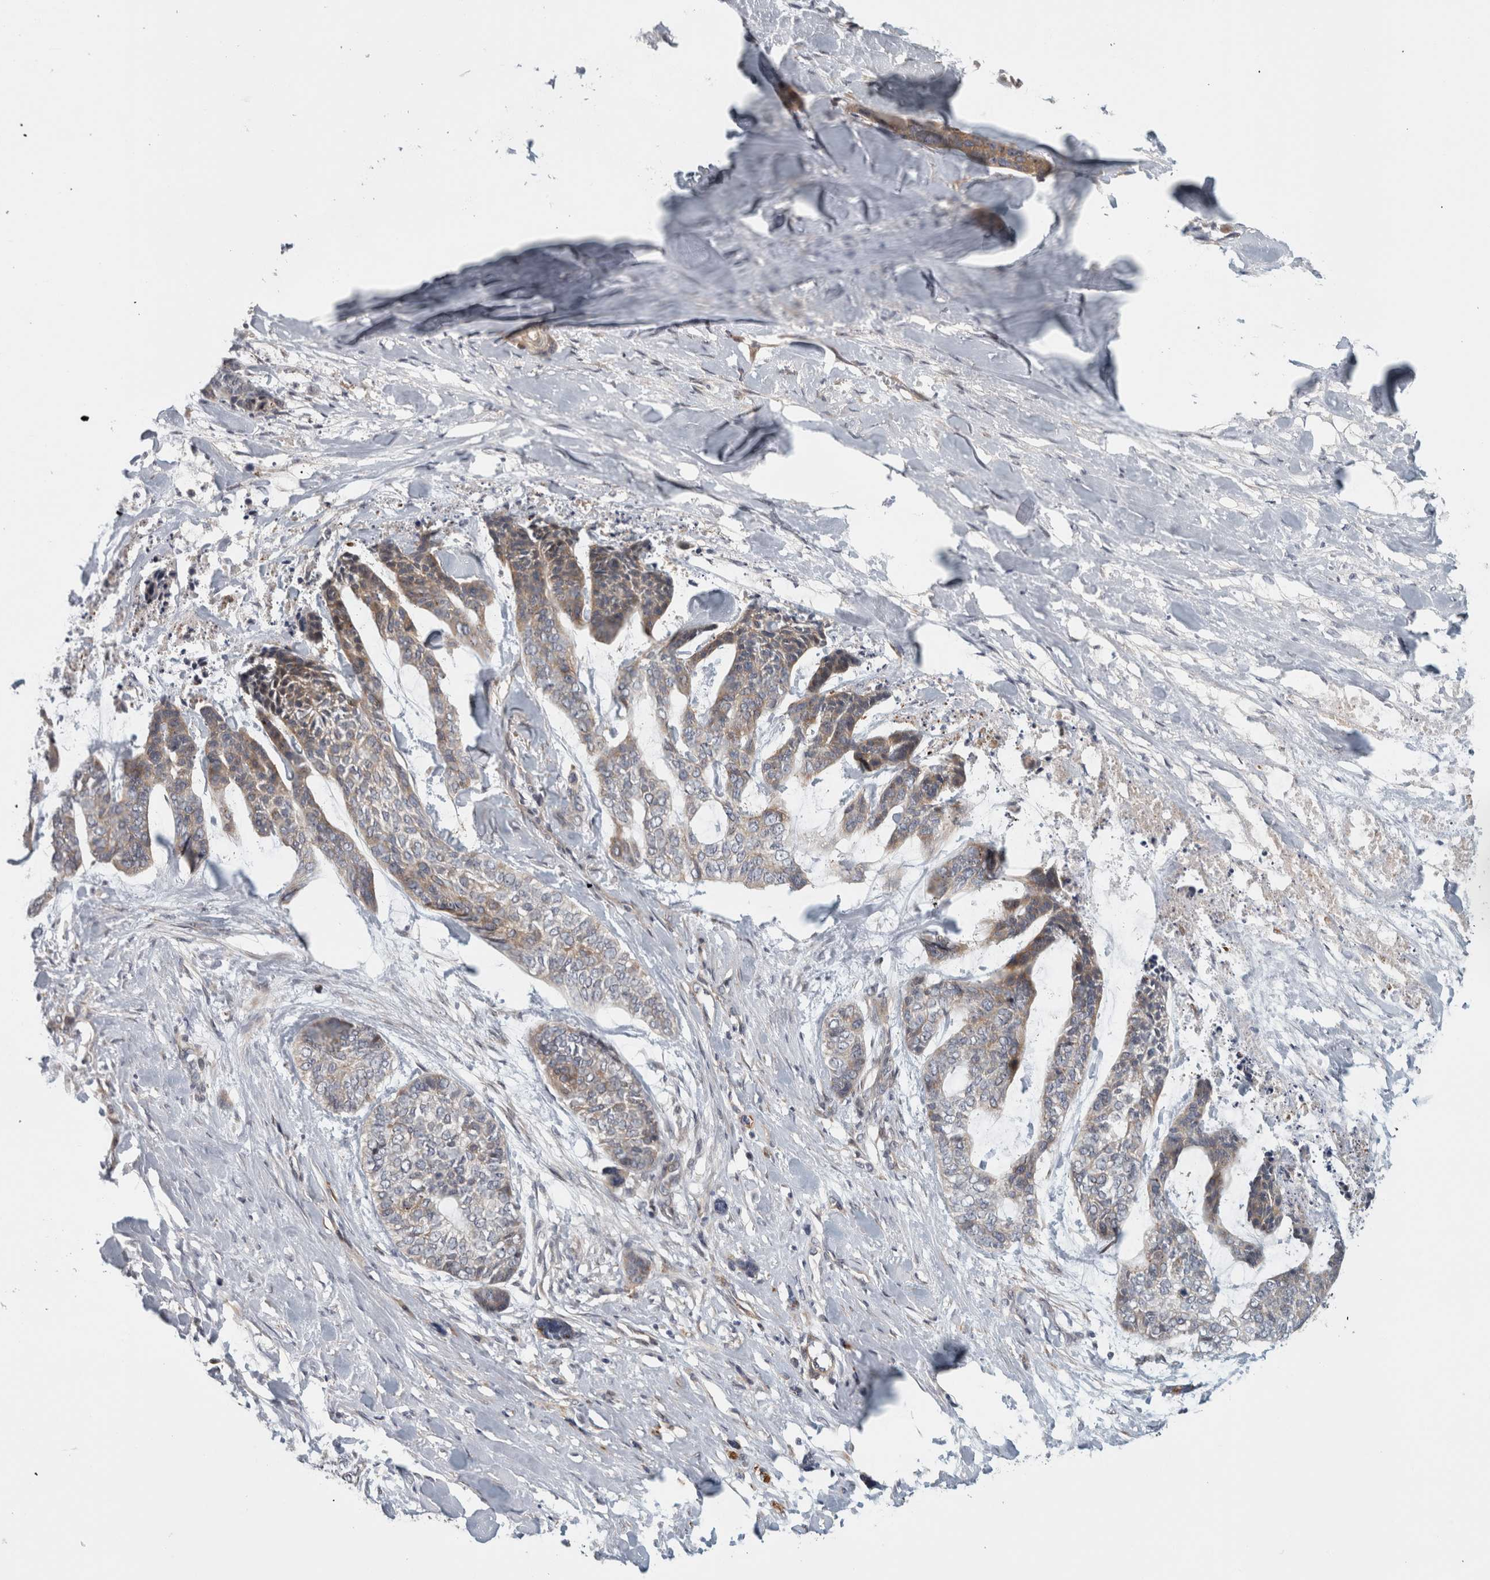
{"staining": {"intensity": "weak", "quantity": "25%-75%", "location": "cytoplasmic/membranous"}, "tissue": "skin cancer", "cell_type": "Tumor cells", "image_type": "cancer", "snomed": [{"axis": "morphology", "description": "Basal cell carcinoma"}, {"axis": "topography", "description": "Skin"}], "caption": "Immunohistochemistry micrograph of skin cancer (basal cell carcinoma) stained for a protein (brown), which reveals low levels of weak cytoplasmic/membranous staining in about 25%-75% of tumor cells.", "gene": "ZNF804B", "patient": {"sex": "female", "age": 64}}